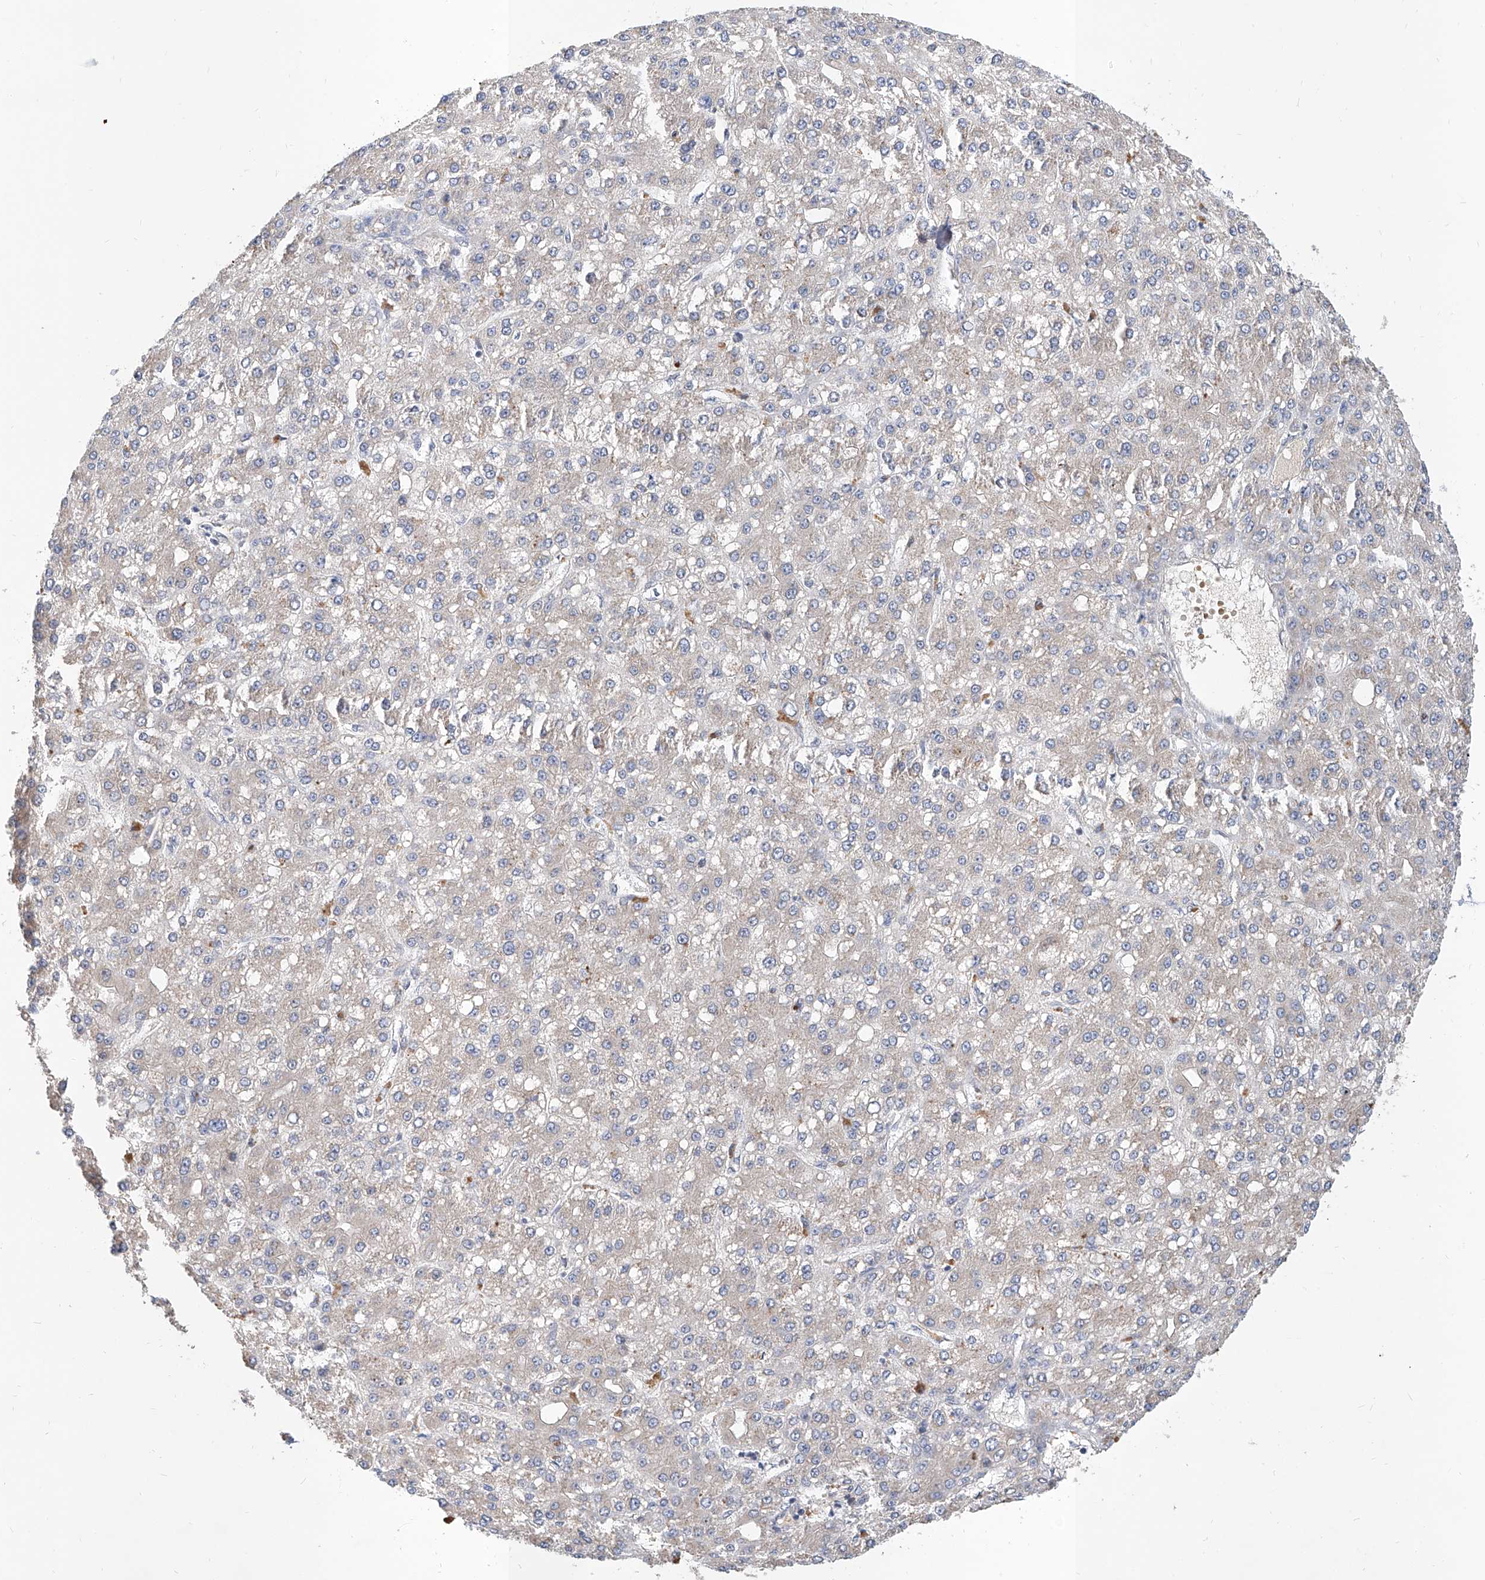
{"staining": {"intensity": "negative", "quantity": "none", "location": "none"}, "tissue": "liver cancer", "cell_type": "Tumor cells", "image_type": "cancer", "snomed": [{"axis": "morphology", "description": "Carcinoma, Hepatocellular, NOS"}, {"axis": "topography", "description": "Liver"}], "caption": "Immunohistochemical staining of liver cancer (hepatocellular carcinoma) demonstrates no significant expression in tumor cells.", "gene": "CARMIL3", "patient": {"sex": "male", "age": 67}}